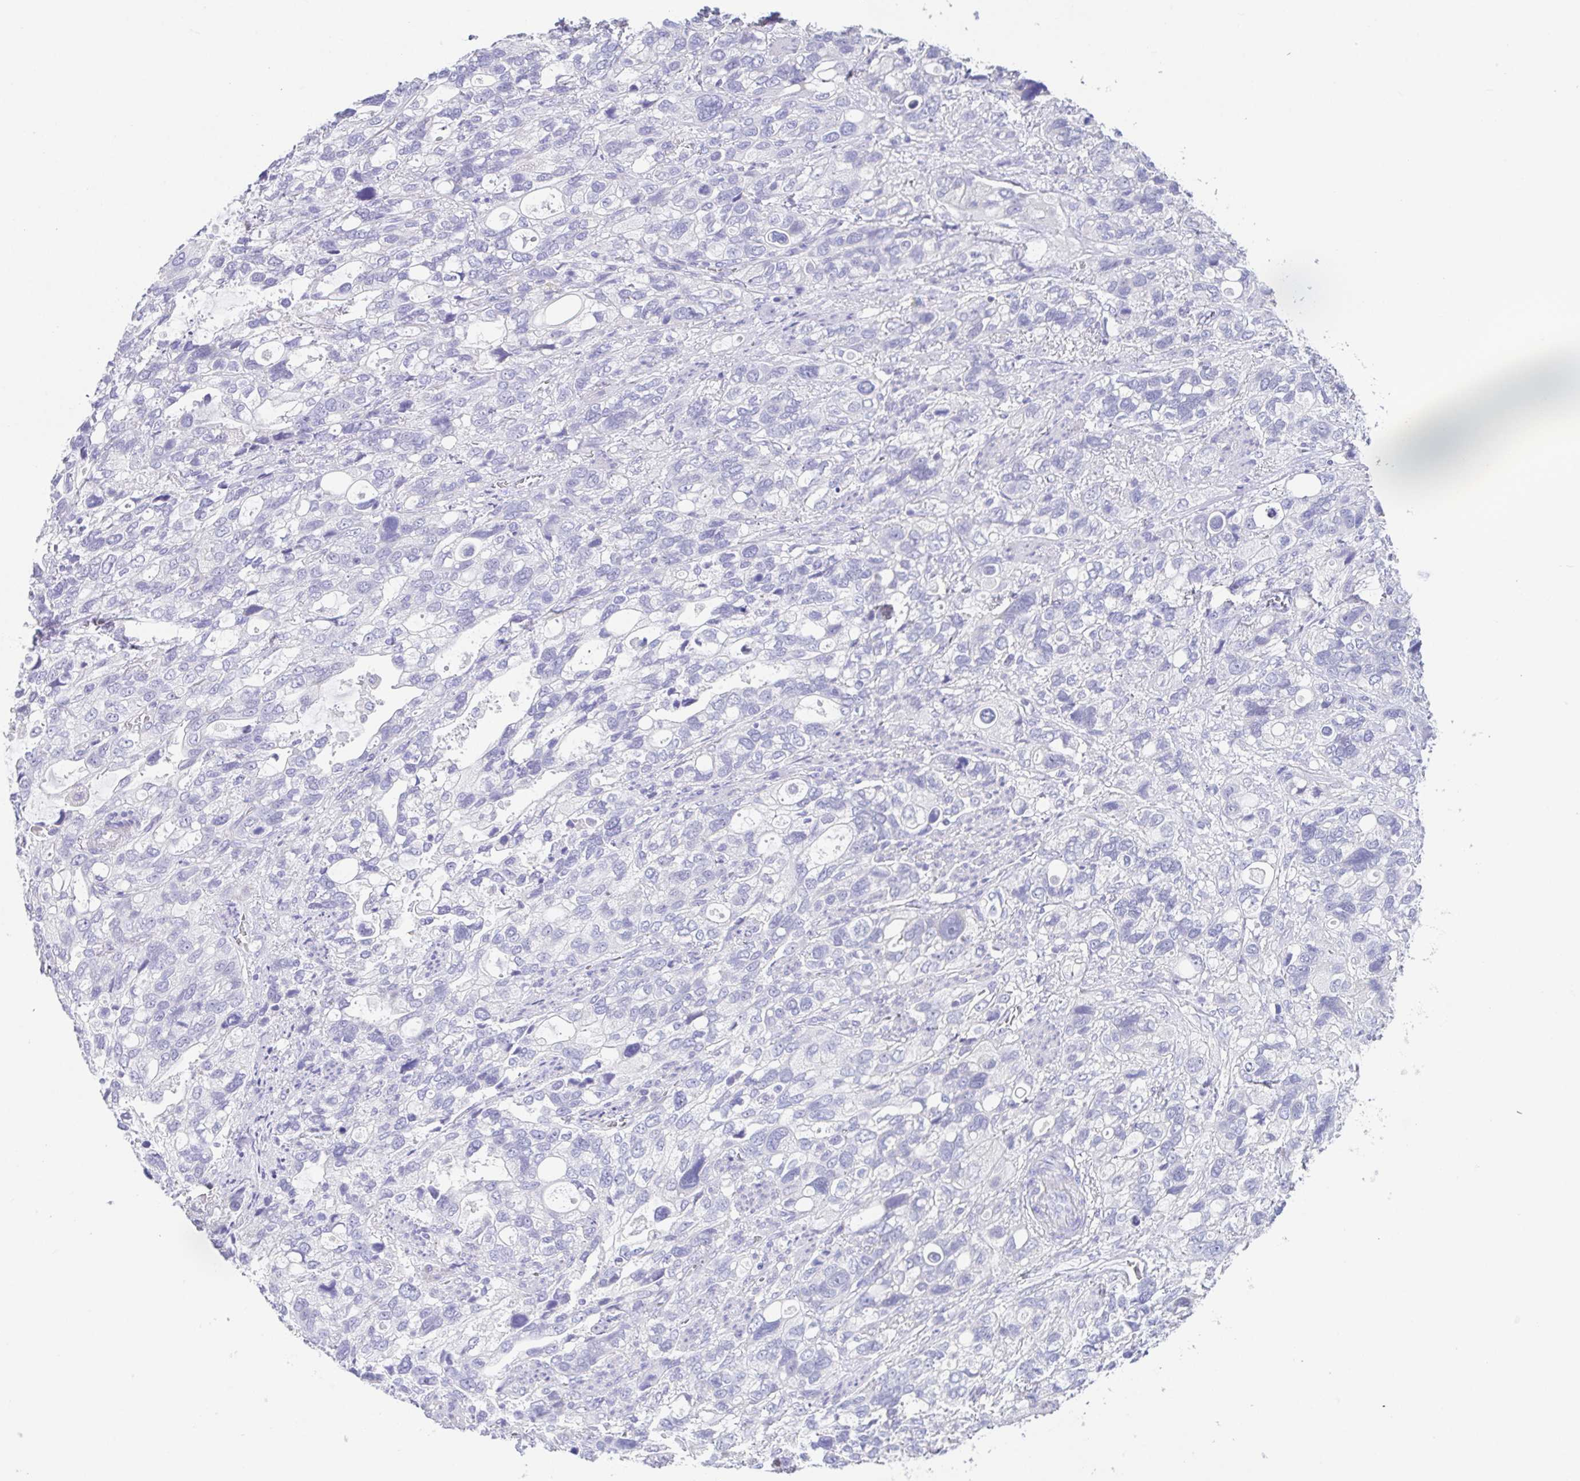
{"staining": {"intensity": "negative", "quantity": "none", "location": "none"}, "tissue": "stomach cancer", "cell_type": "Tumor cells", "image_type": "cancer", "snomed": [{"axis": "morphology", "description": "Adenocarcinoma, NOS"}, {"axis": "topography", "description": "Stomach, upper"}], "caption": "There is no significant positivity in tumor cells of stomach cancer (adenocarcinoma). (Stains: DAB (3,3'-diaminobenzidine) immunohistochemistry with hematoxylin counter stain, Microscopy: brightfield microscopy at high magnification).", "gene": "HAPLN2", "patient": {"sex": "female", "age": 81}}